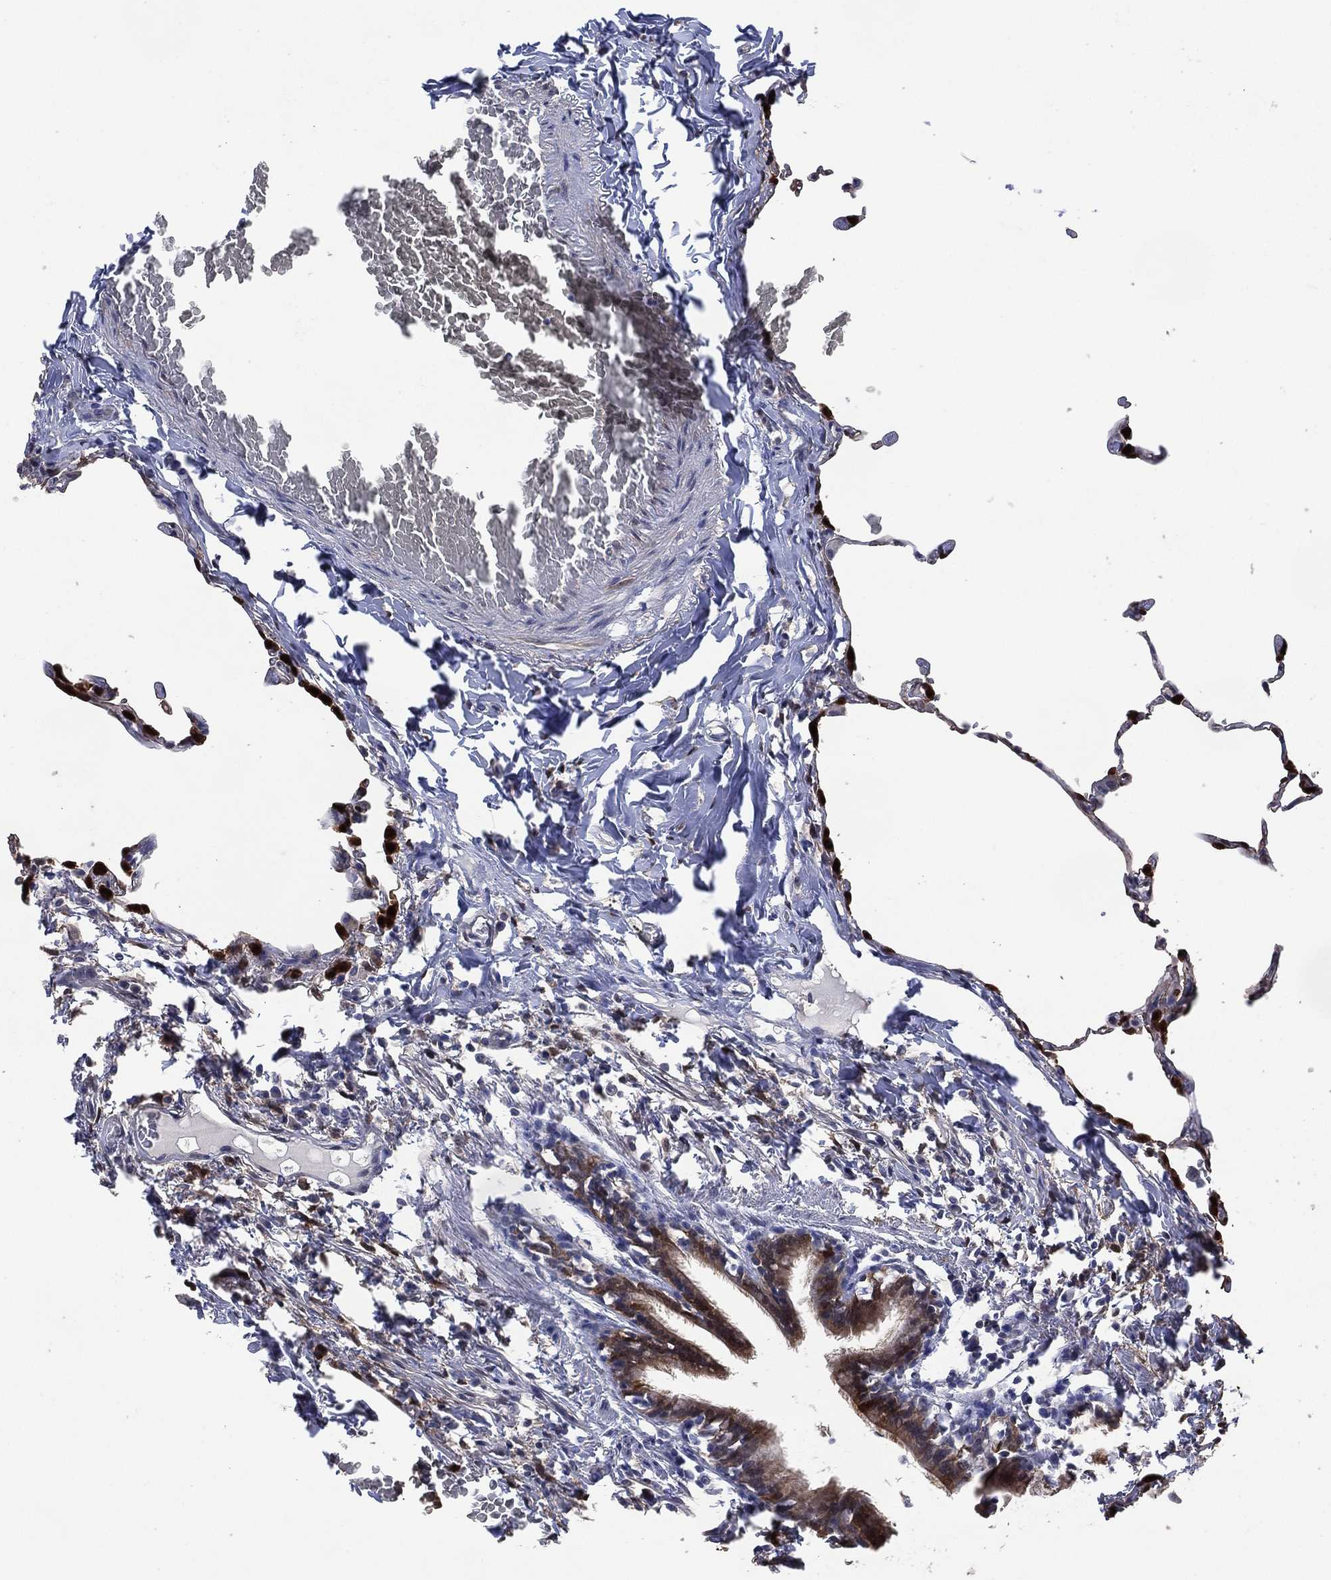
{"staining": {"intensity": "strong", "quantity": "25%-75%", "location": "nuclear"}, "tissue": "lung", "cell_type": "Alveolar cells", "image_type": "normal", "snomed": [{"axis": "morphology", "description": "Normal tissue, NOS"}, {"axis": "topography", "description": "Lung"}], "caption": "Protein expression by immunohistochemistry demonstrates strong nuclear staining in about 25%-75% of alveolar cells in benign lung.", "gene": "AK1", "patient": {"sex": "female", "age": 57}}